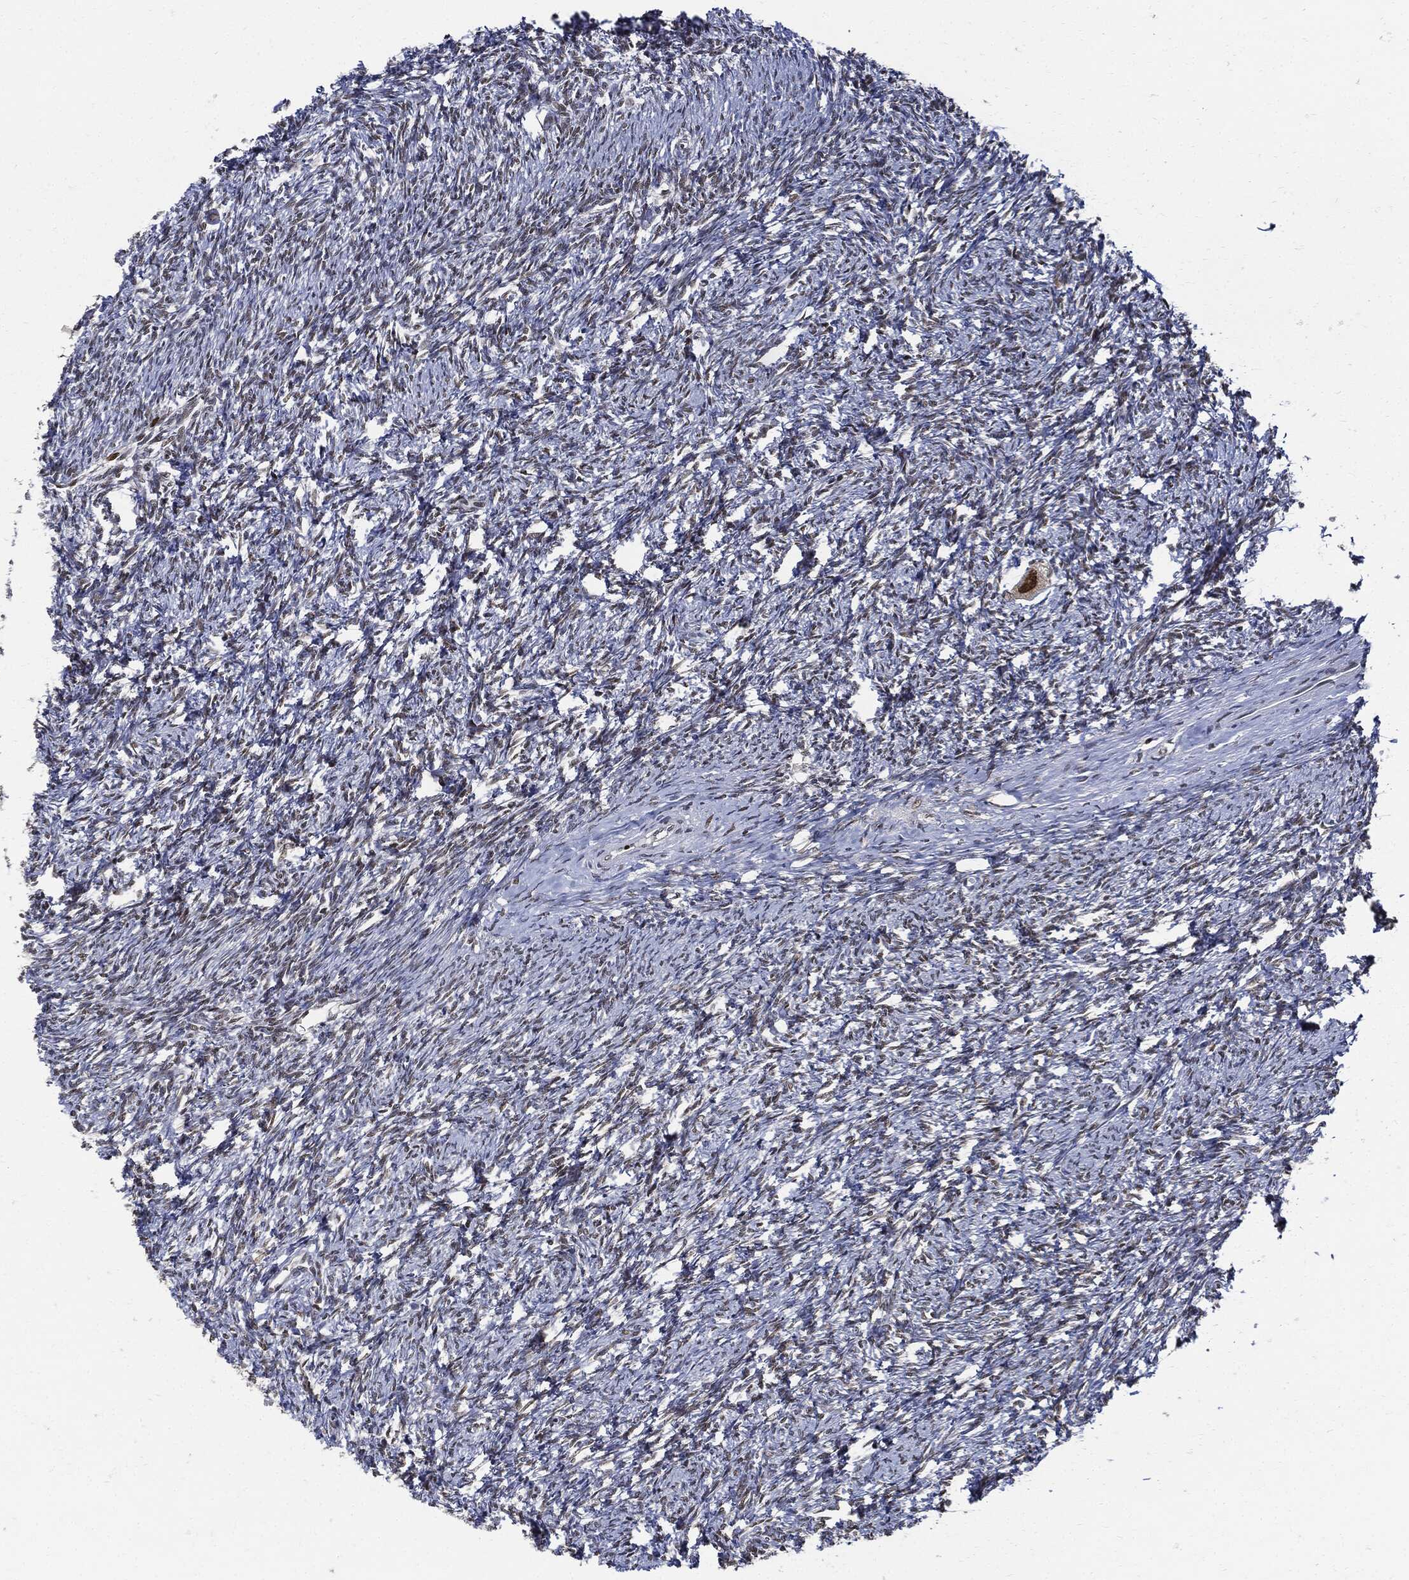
{"staining": {"intensity": "strong", "quantity": "<25%", "location": "nuclear"}, "tissue": "ovary", "cell_type": "Follicle cells", "image_type": "normal", "snomed": [{"axis": "morphology", "description": "Normal tissue, NOS"}, {"axis": "topography", "description": "Fallopian tube"}, {"axis": "topography", "description": "Ovary"}], "caption": "Immunohistochemistry (IHC) staining of normal ovary, which displays medium levels of strong nuclear expression in about <25% of follicle cells indicating strong nuclear protein staining. The staining was performed using DAB (brown) for protein detection and nuclei were counterstained in hematoxylin (blue).", "gene": "PCNA", "patient": {"sex": "female", "age": 33}}